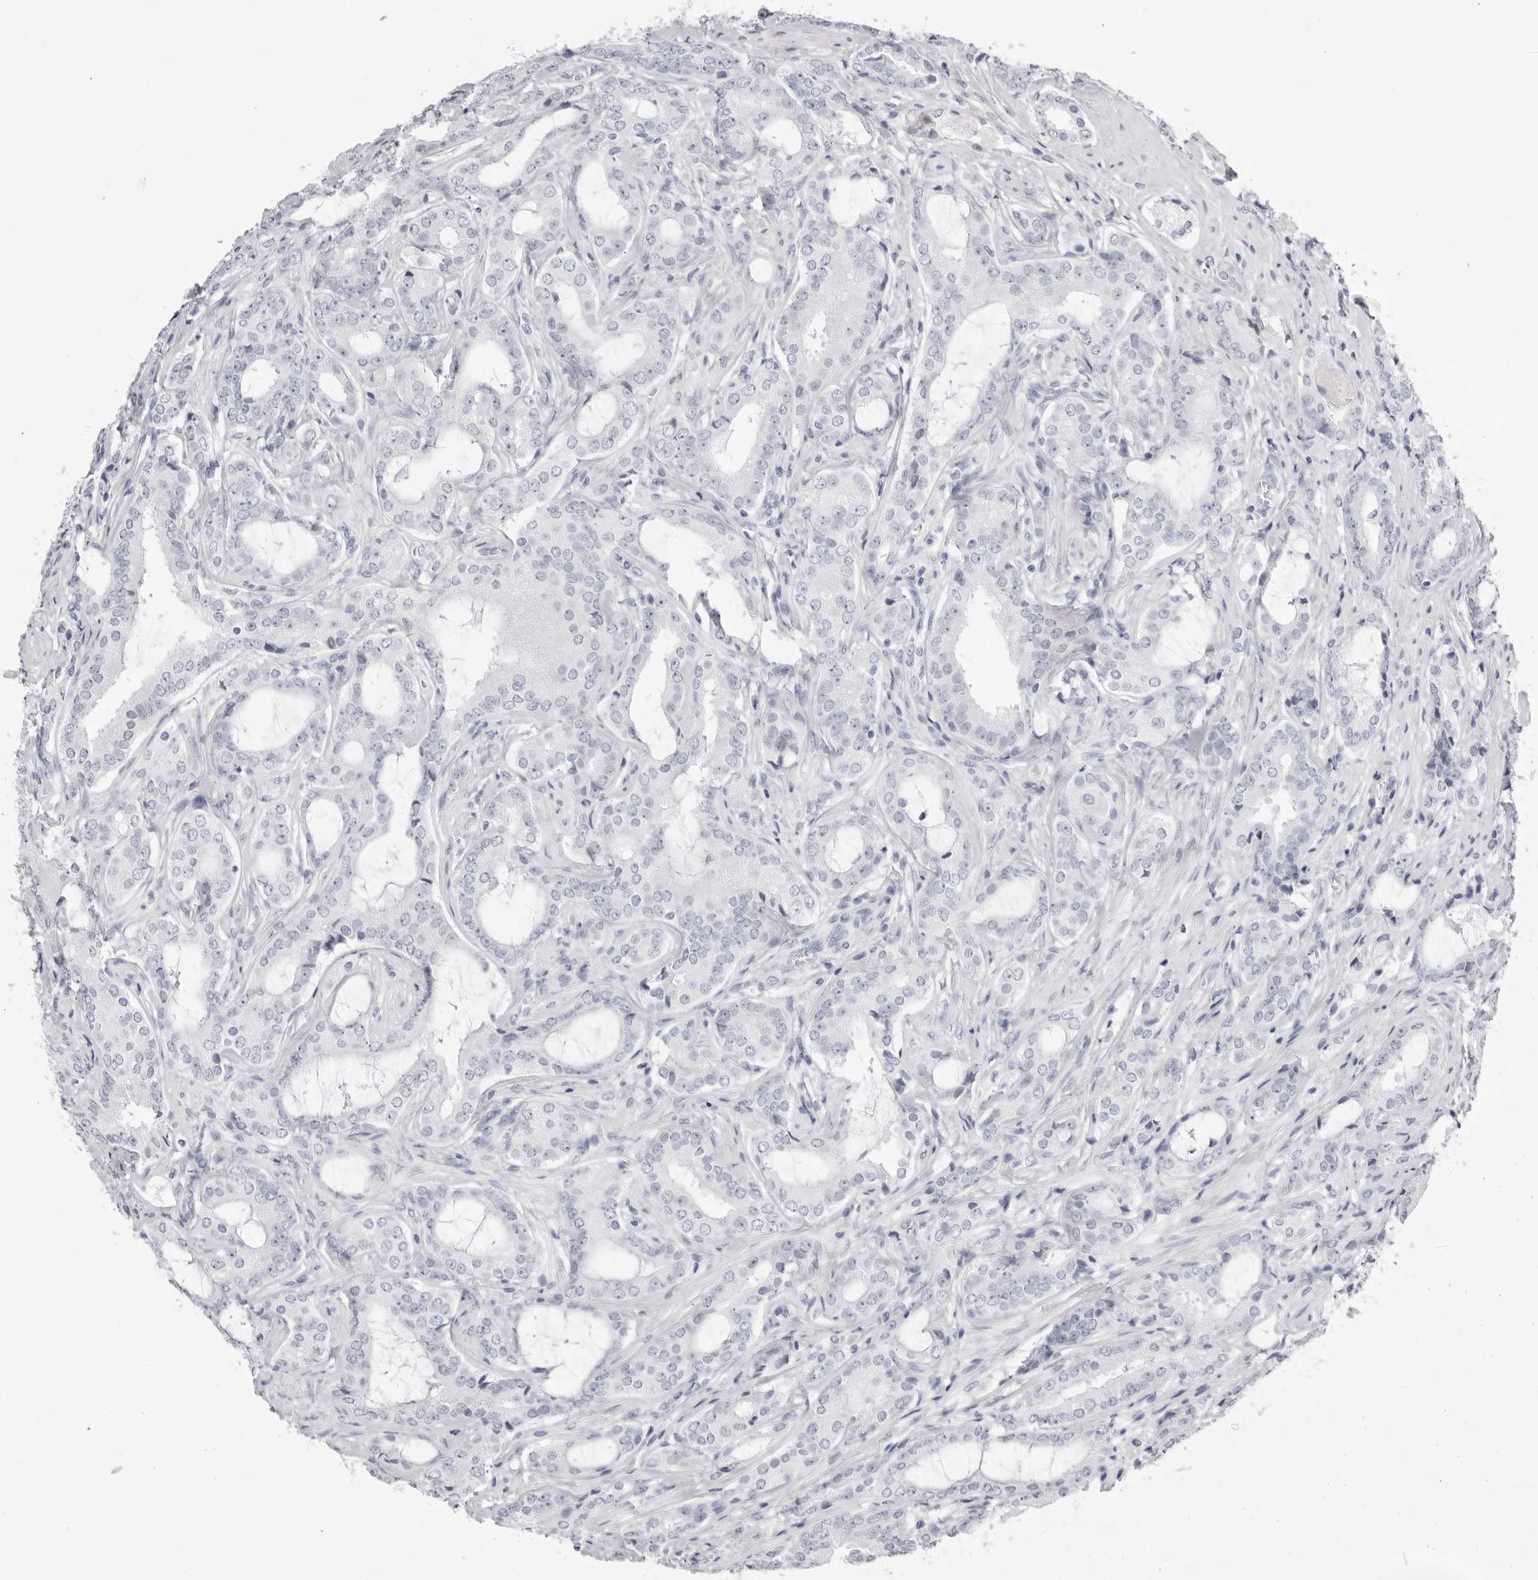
{"staining": {"intensity": "negative", "quantity": "none", "location": "none"}, "tissue": "prostate cancer", "cell_type": "Tumor cells", "image_type": "cancer", "snomed": [{"axis": "morphology", "description": "Adenocarcinoma, High grade"}, {"axis": "topography", "description": "Prostate"}], "caption": "A histopathology image of prostate adenocarcinoma (high-grade) stained for a protein demonstrates no brown staining in tumor cells.", "gene": "TMOD4", "patient": {"sex": "male", "age": 73}}